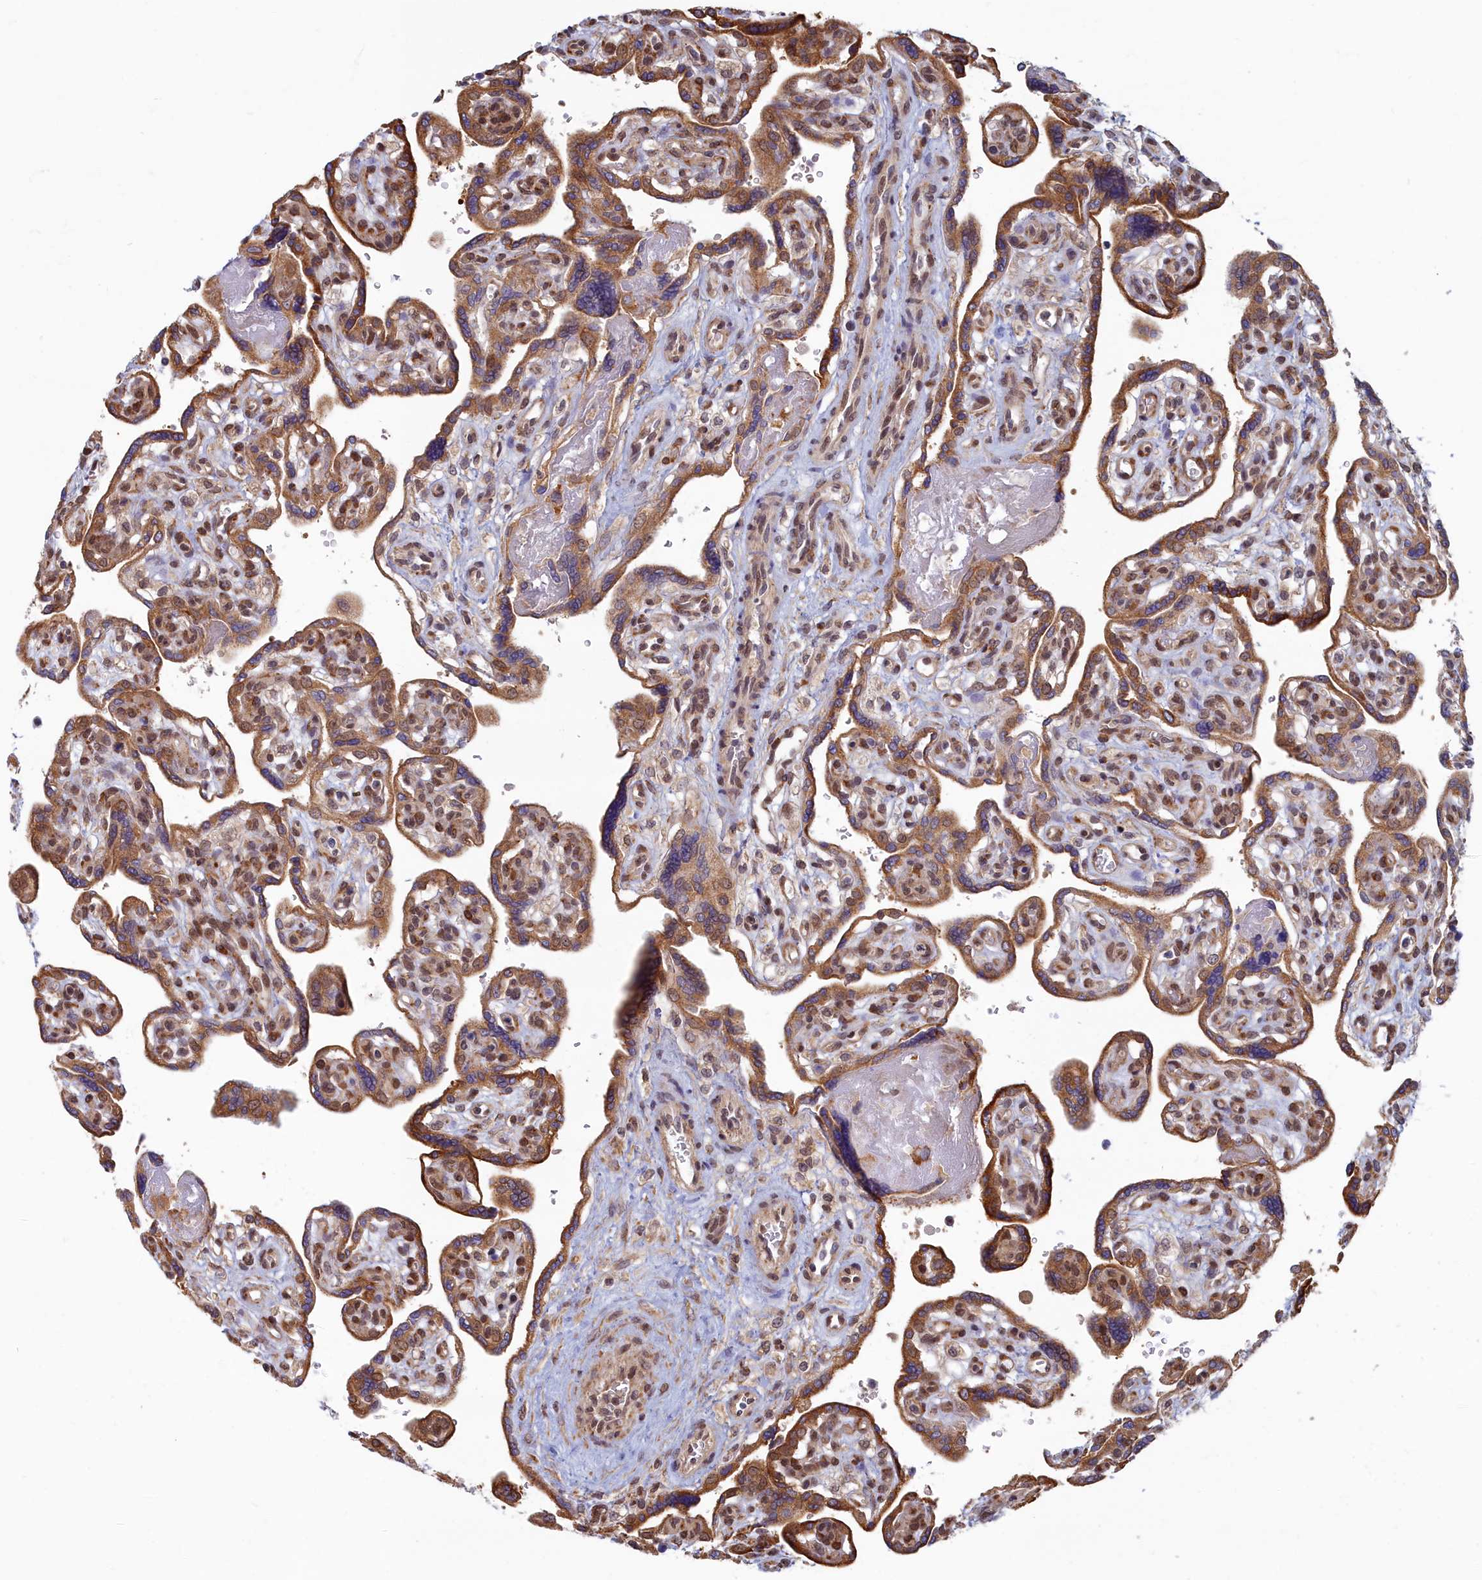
{"staining": {"intensity": "moderate", "quantity": ">75%", "location": "cytoplasmic/membranous"}, "tissue": "placenta", "cell_type": "Trophoblastic cells", "image_type": "normal", "snomed": [{"axis": "morphology", "description": "Normal tissue, NOS"}, {"axis": "topography", "description": "Placenta"}], "caption": "The immunohistochemical stain labels moderate cytoplasmic/membranous expression in trophoblastic cells of benign placenta. Immunohistochemistry (ihc) stains the protein in brown and the nuclei are stained blue.", "gene": "MAK16", "patient": {"sex": "female", "age": 39}}